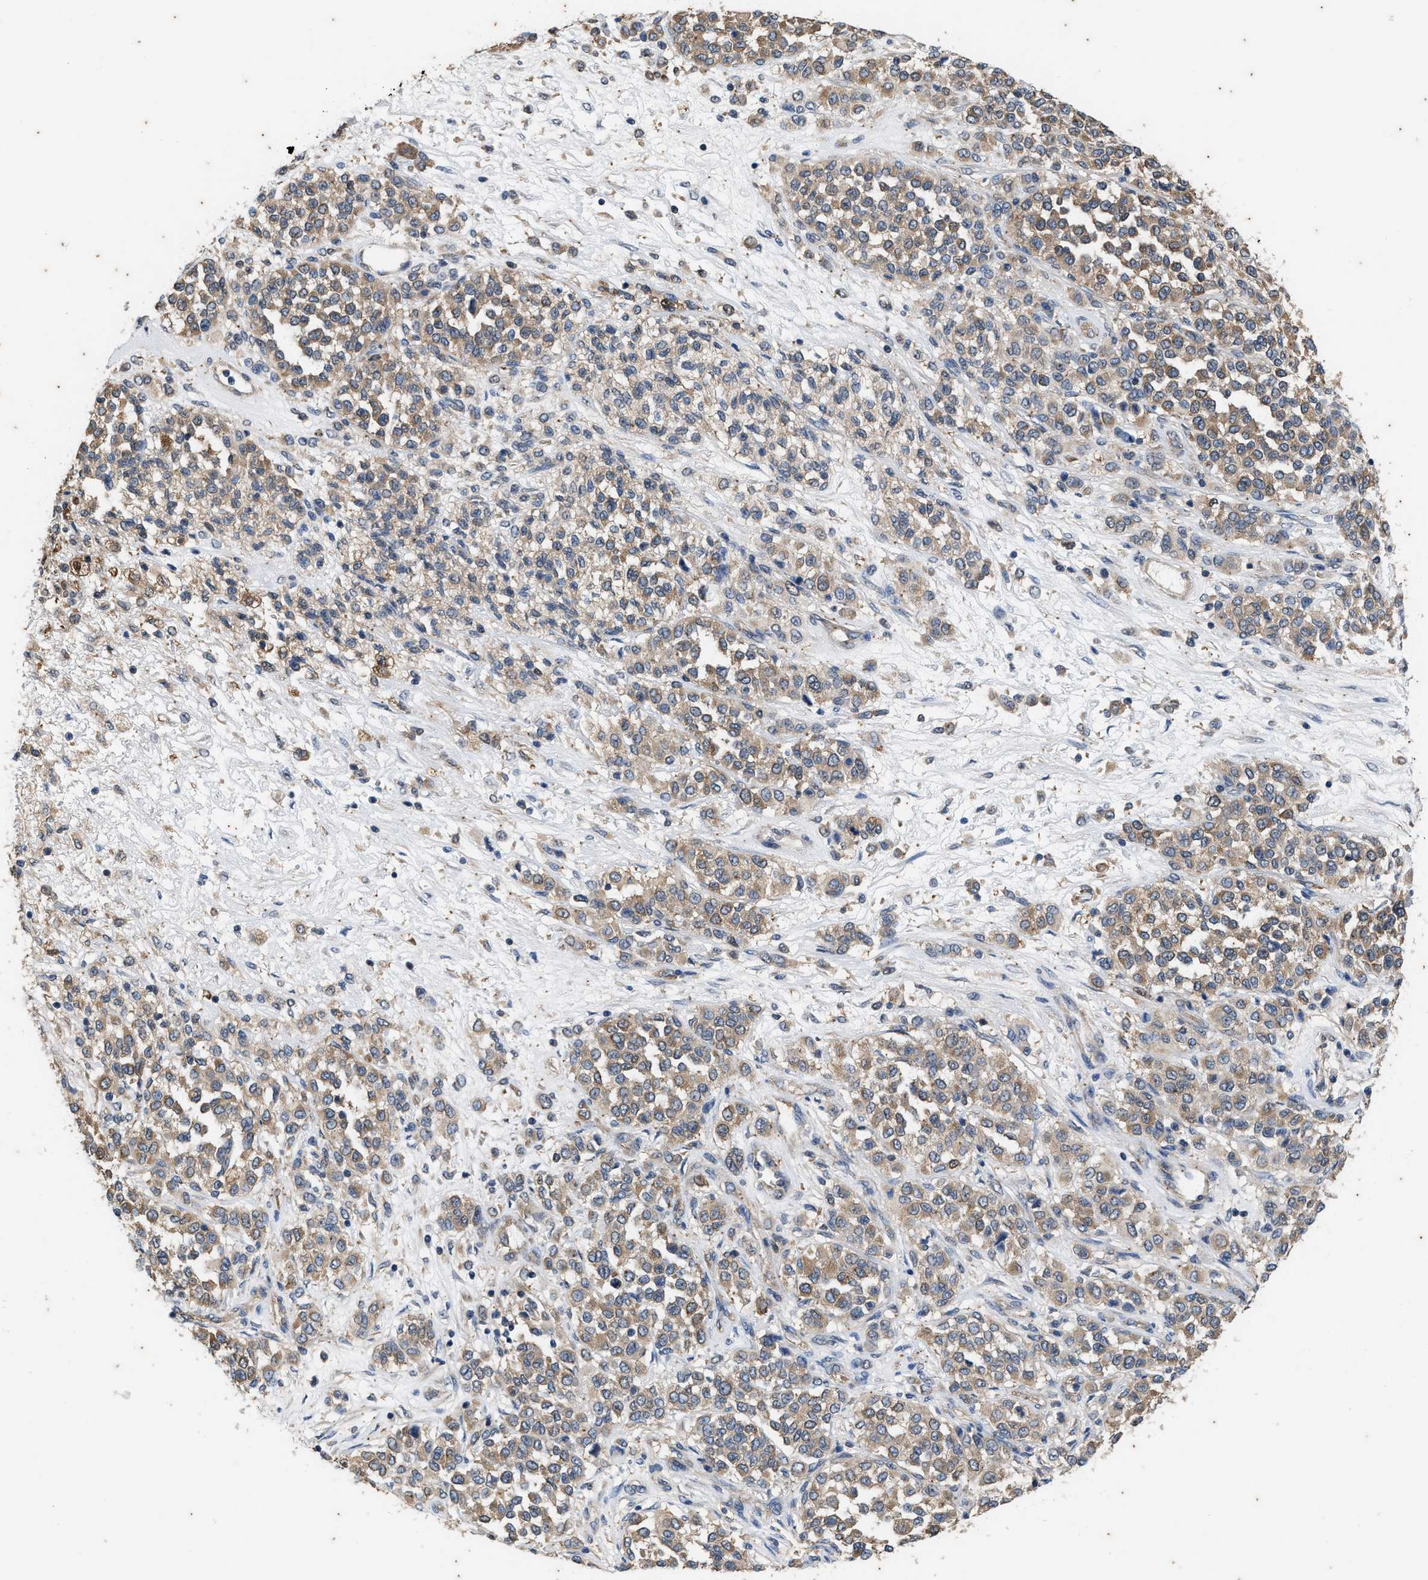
{"staining": {"intensity": "moderate", "quantity": ">75%", "location": "cytoplasmic/membranous"}, "tissue": "melanoma", "cell_type": "Tumor cells", "image_type": "cancer", "snomed": [{"axis": "morphology", "description": "Malignant melanoma, Metastatic site"}, {"axis": "topography", "description": "Pancreas"}], "caption": "A histopathology image of malignant melanoma (metastatic site) stained for a protein demonstrates moderate cytoplasmic/membranous brown staining in tumor cells. (DAB (3,3'-diaminobenzidine) IHC, brown staining for protein, blue staining for nuclei).", "gene": "COX19", "patient": {"sex": "female", "age": 30}}